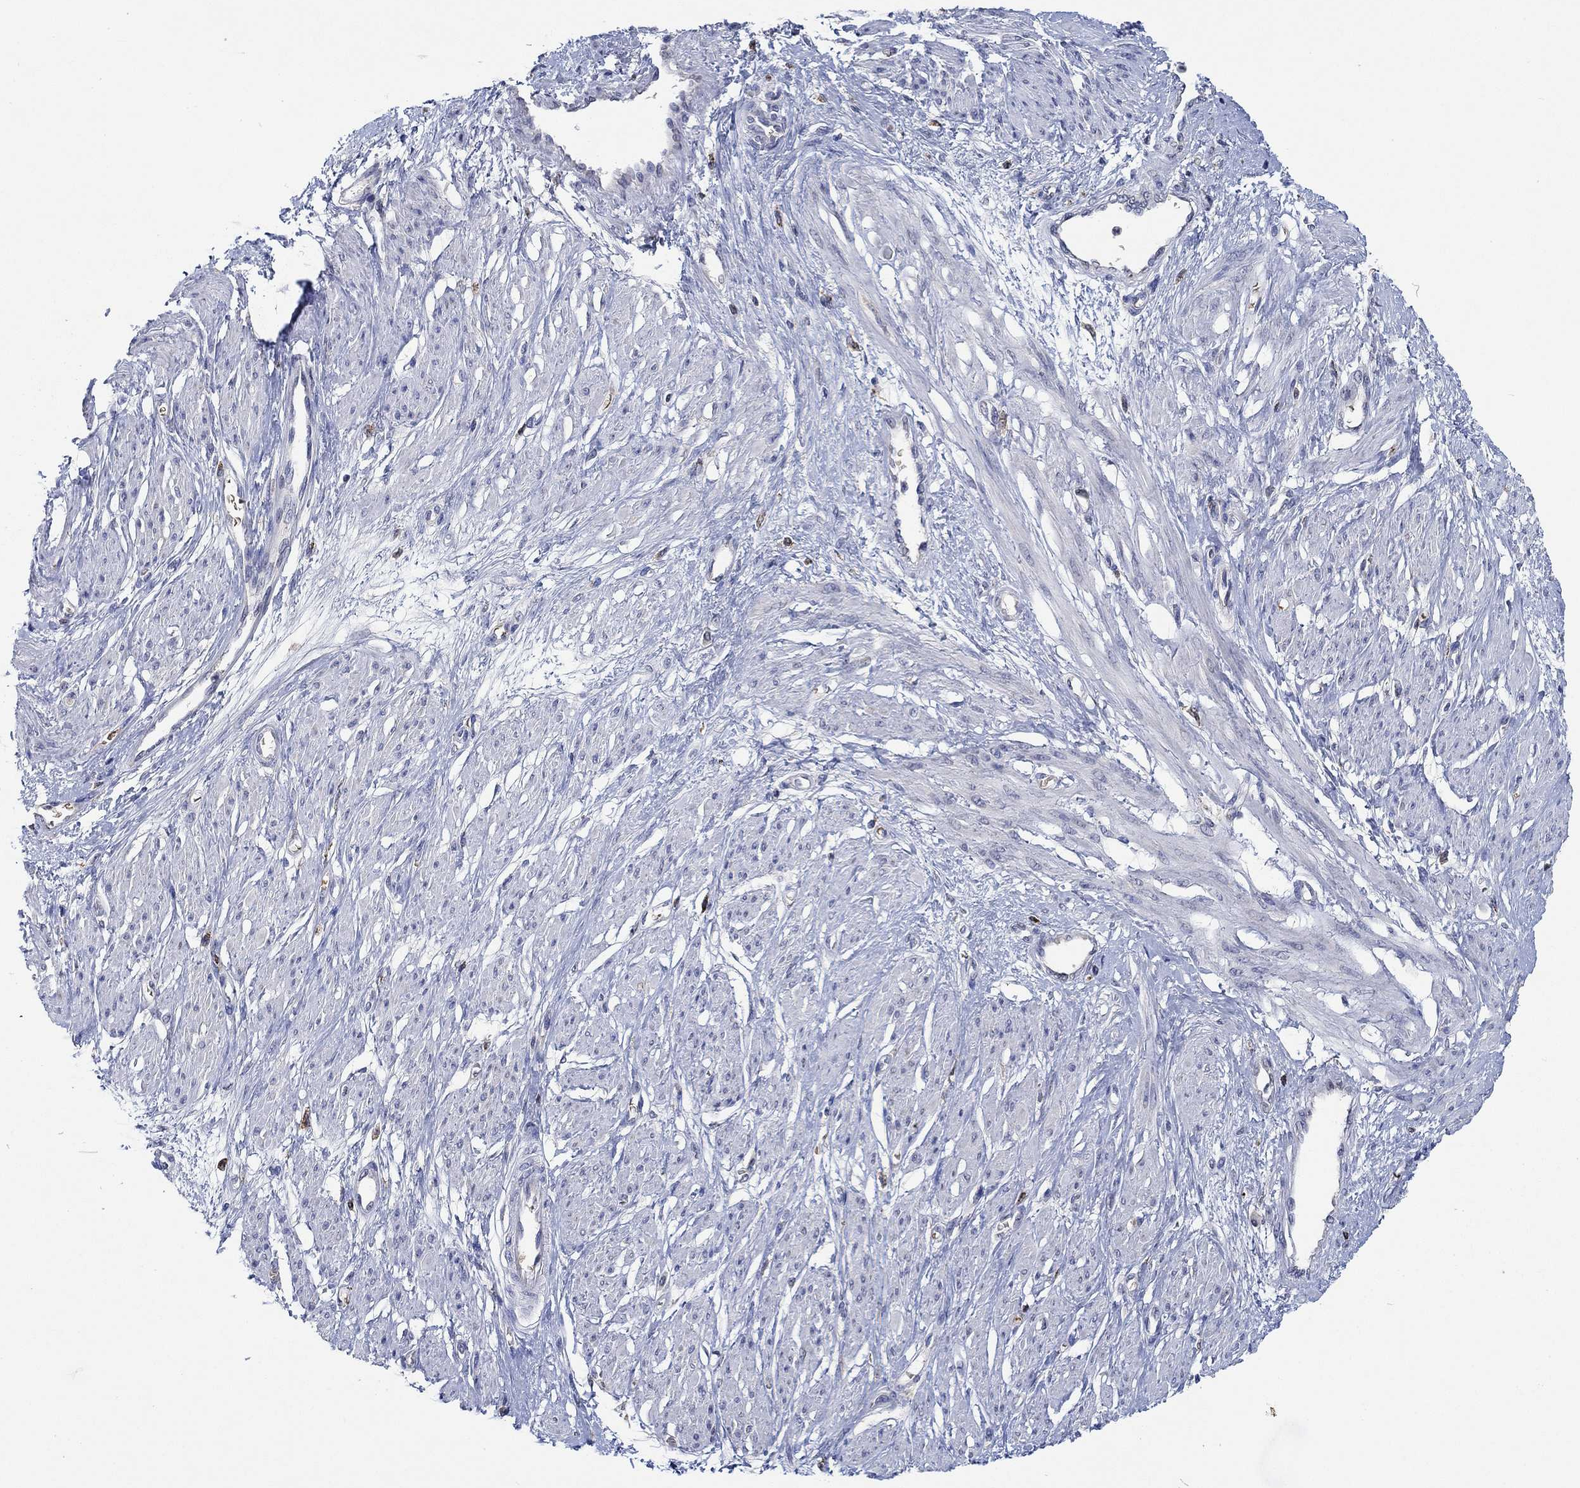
{"staining": {"intensity": "negative", "quantity": "none", "location": "none"}, "tissue": "smooth muscle", "cell_type": "Smooth muscle cells", "image_type": "normal", "snomed": [{"axis": "morphology", "description": "Normal tissue, NOS"}, {"axis": "topography", "description": "Smooth muscle"}, {"axis": "topography", "description": "Uterus"}], "caption": "Smooth muscle cells show no significant protein positivity in benign smooth muscle.", "gene": "MPP1", "patient": {"sex": "female", "age": 39}}